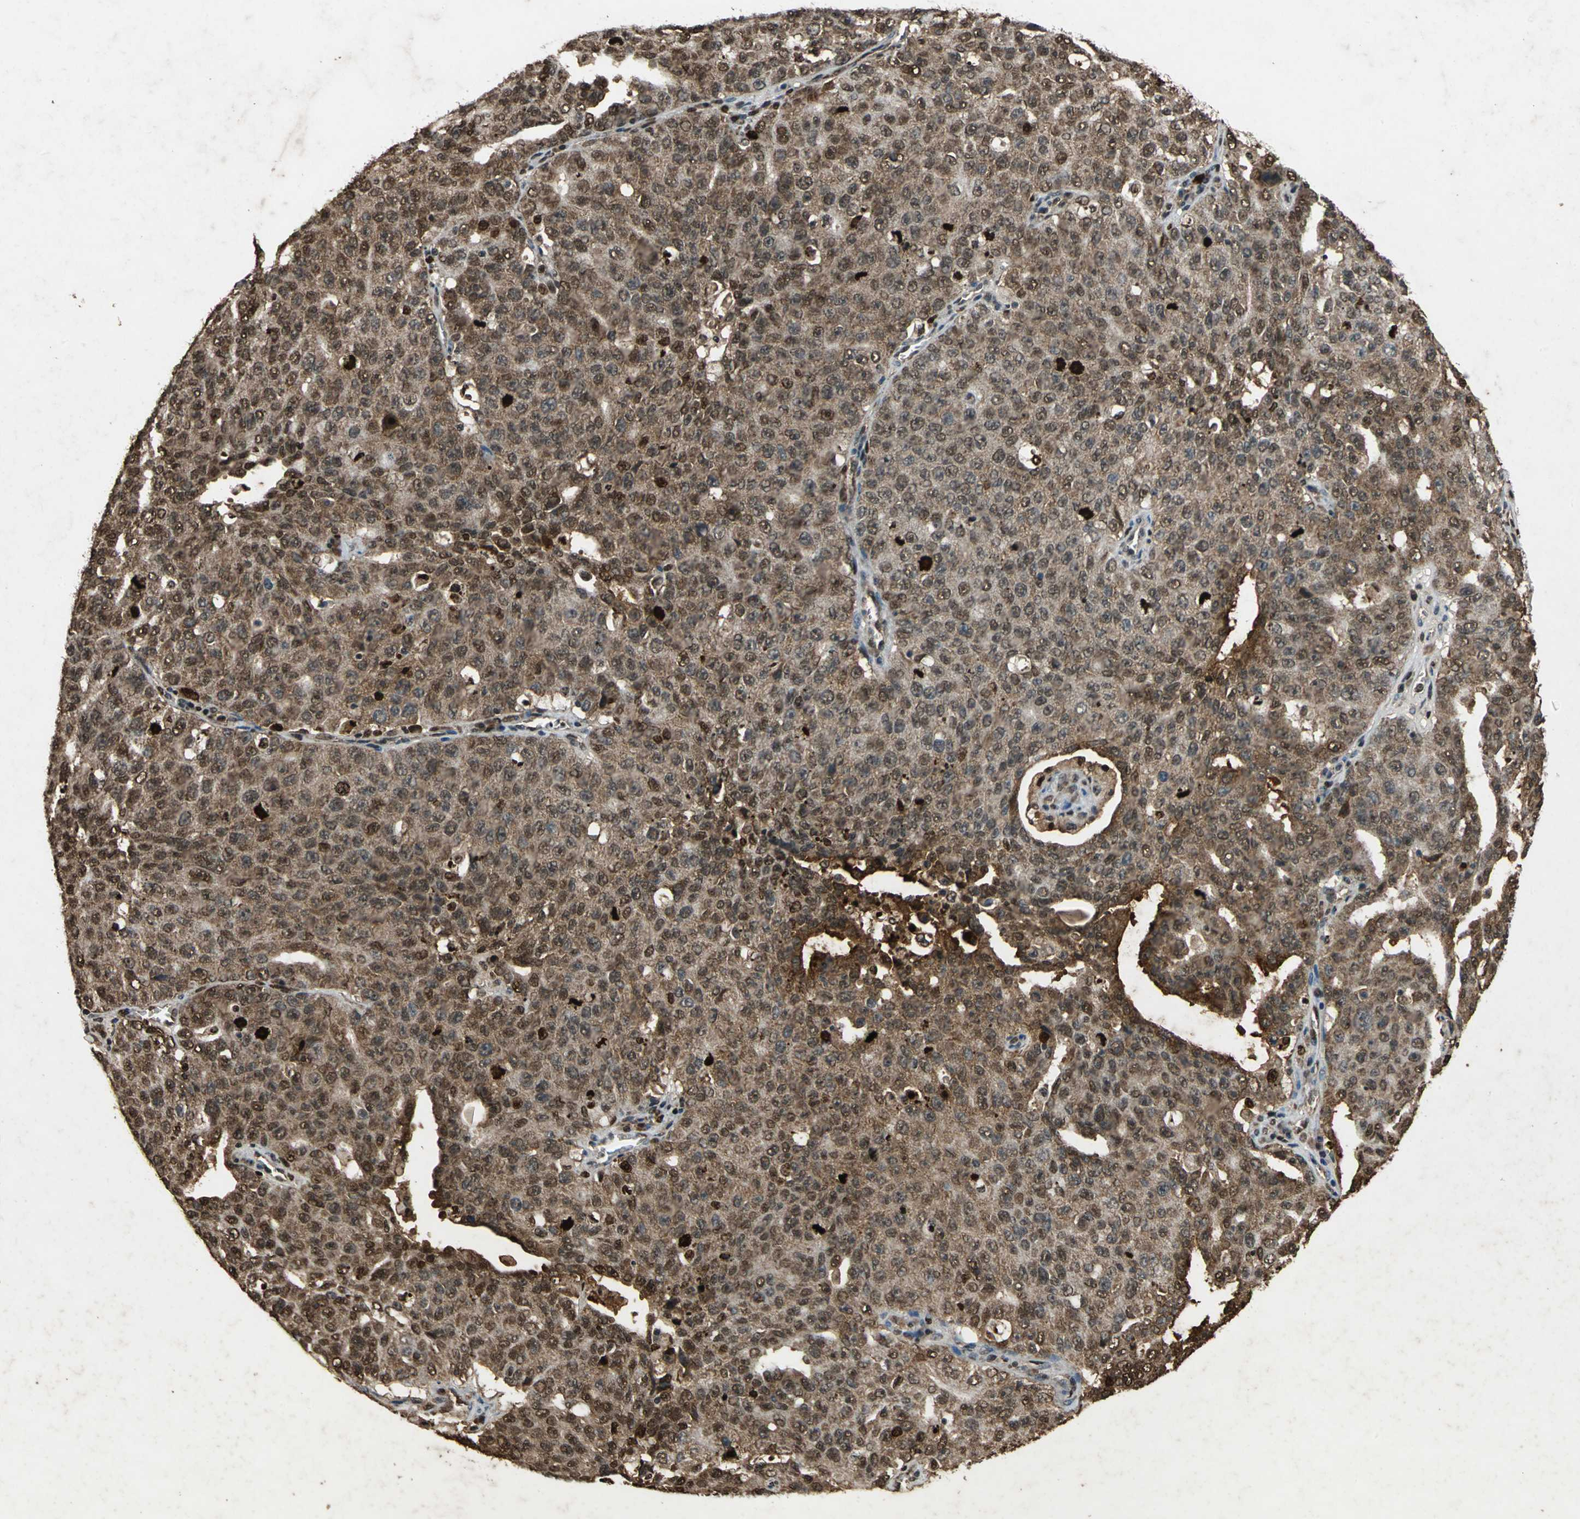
{"staining": {"intensity": "strong", "quantity": ">75%", "location": "cytoplasmic/membranous,nuclear"}, "tissue": "ovarian cancer", "cell_type": "Tumor cells", "image_type": "cancer", "snomed": [{"axis": "morphology", "description": "Carcinoma, endometroid"}, {"axis": "topography", "description": "Ovary"}], "caption": "A brown stain labels strong cytoplasmic/membranous and nuclear staining of a protein in ovarian endometroid carcinoma tumor cells.", "gene": "ANP32A", "patient": {"sex": "female", "age": 62}}